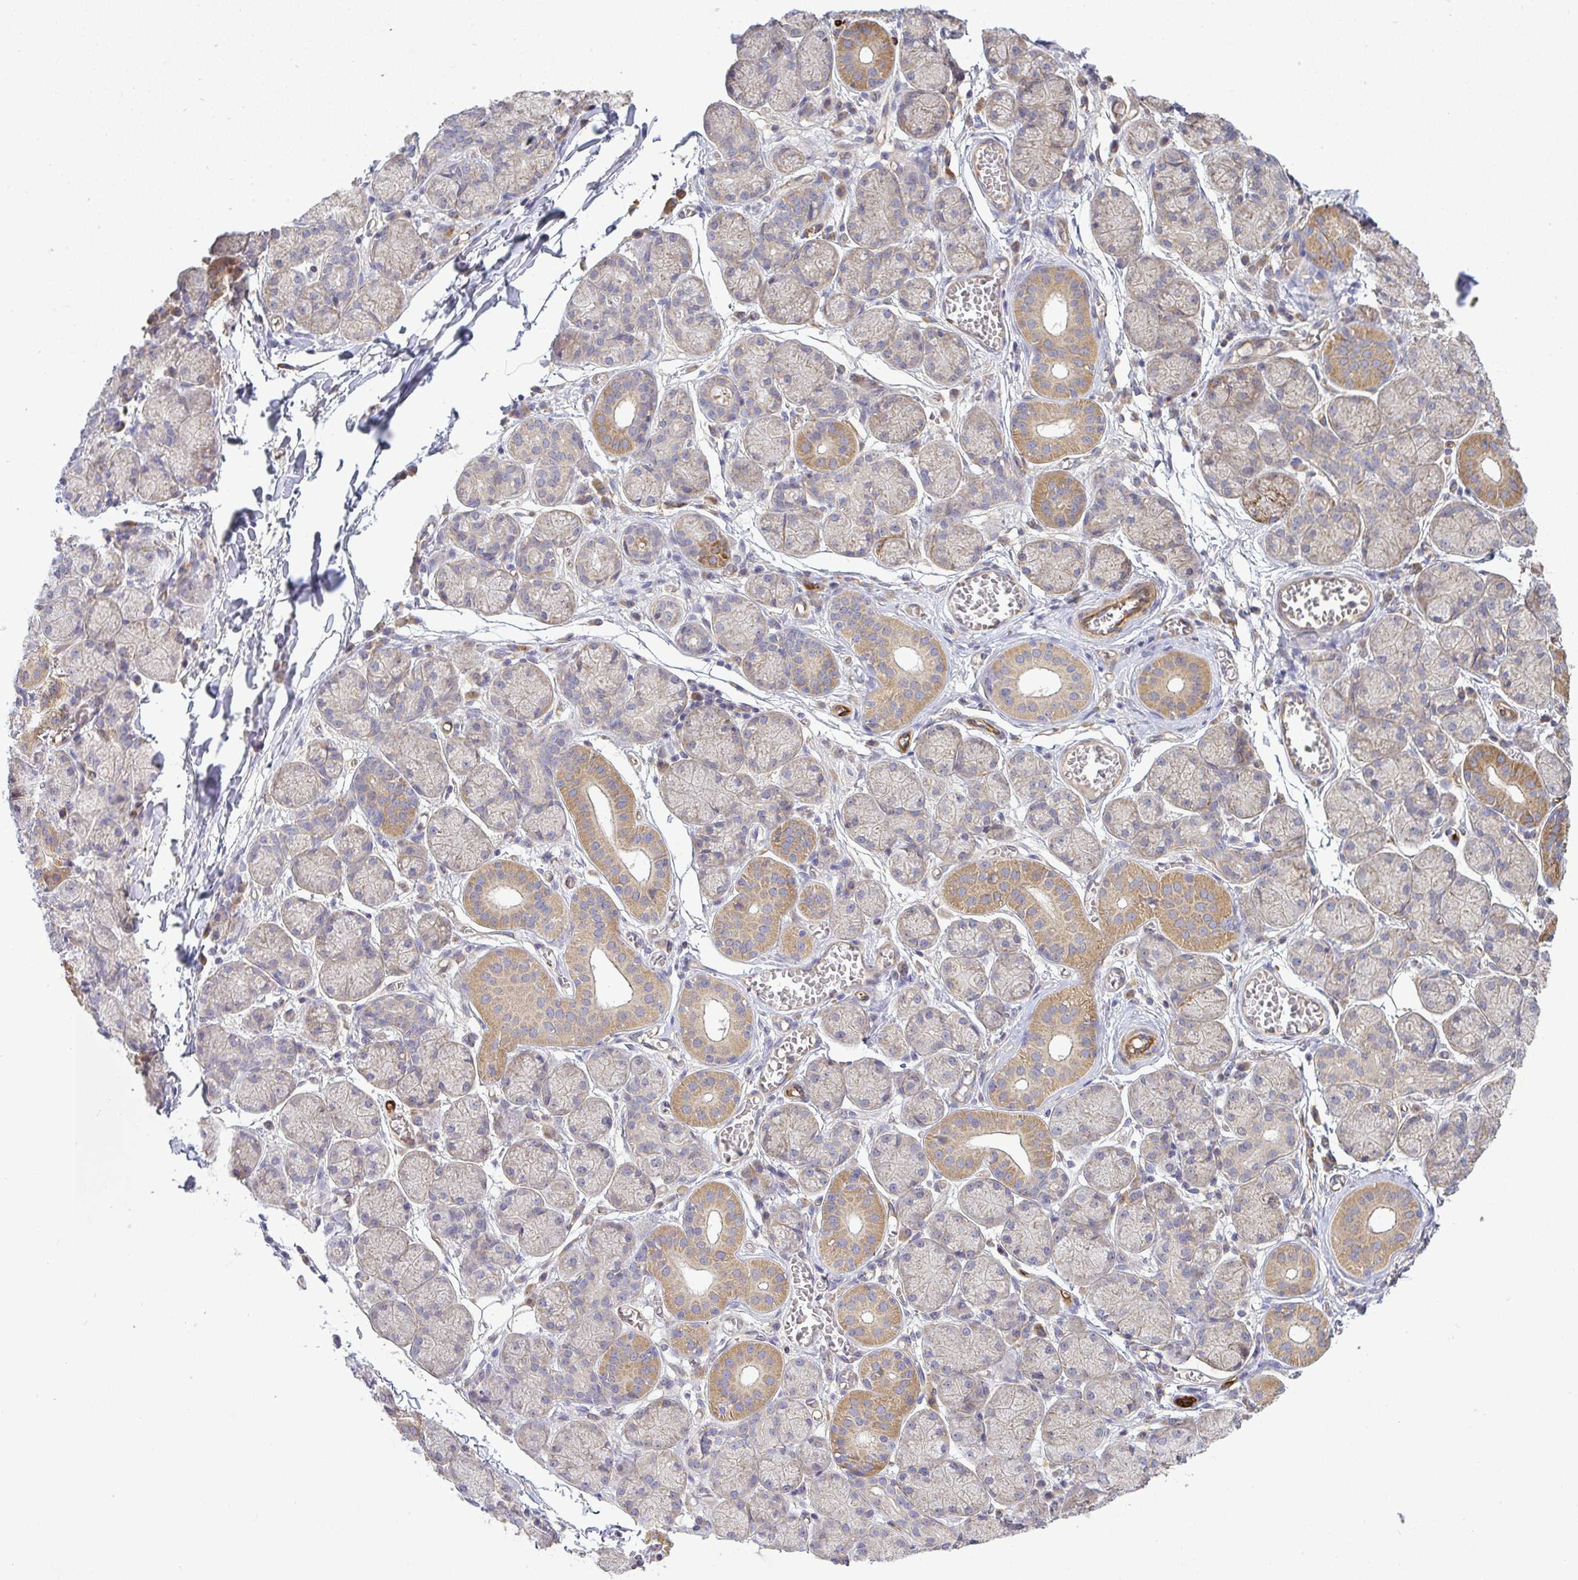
{"staining": {"intensity": "moderate", "quantity": "<25%", "location": "cytoplasmic/membranous"}, "tissue": "salivary gland", "cell_type": "Glandular cells", "image_type": "normal", "snomed": [{"axis": "morphology", "description": "Normal tissue, NOS"}, {"axis": "topography", "description": "Salivary gland"}], "caption": "IHC histopathology image of normal human salivary gland stained for a protein (brown), which exhibits low levels of moderate cytoplasmic/membranous expression in about <25% of glandular cells.", "gene": "B4GALT6", "patient": {"sex": "female", "age": 24}}